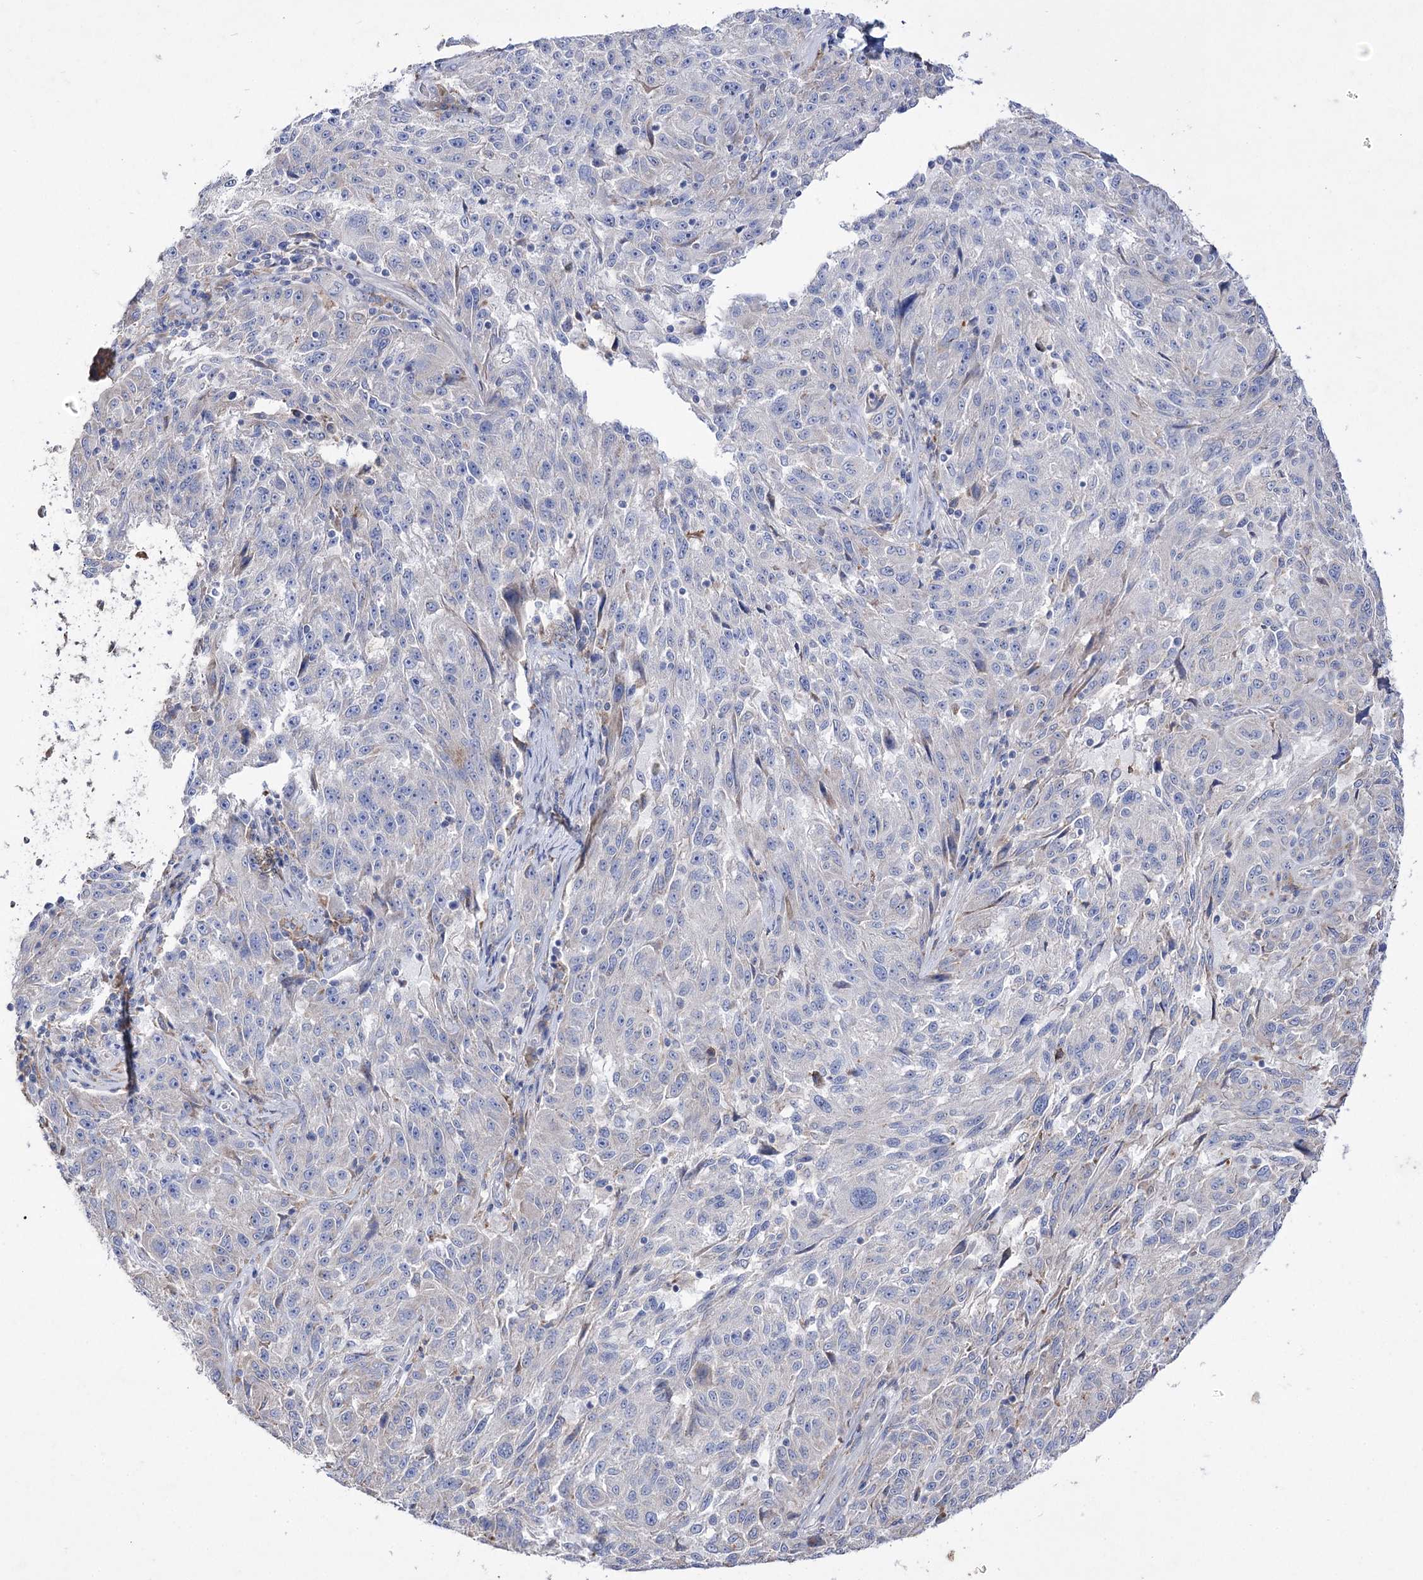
{"staining": {"intensity": "negative", "quantity": "none", "location": "none"}, "tissue": "melanoma", "cell_type": "Tumor cells", "image_type": "cancer", "snomed": [{"axis": "morphology", "description": "Malignant melanoma, NOS"}, {"axis": "topography", "description": "Skin"}], "caption": "Micrograph shows no significant protein positivity in tumor cells of malignant melanoma.", "gene": "NAGLU", "patient": {"sex": "male", "age": 53}}